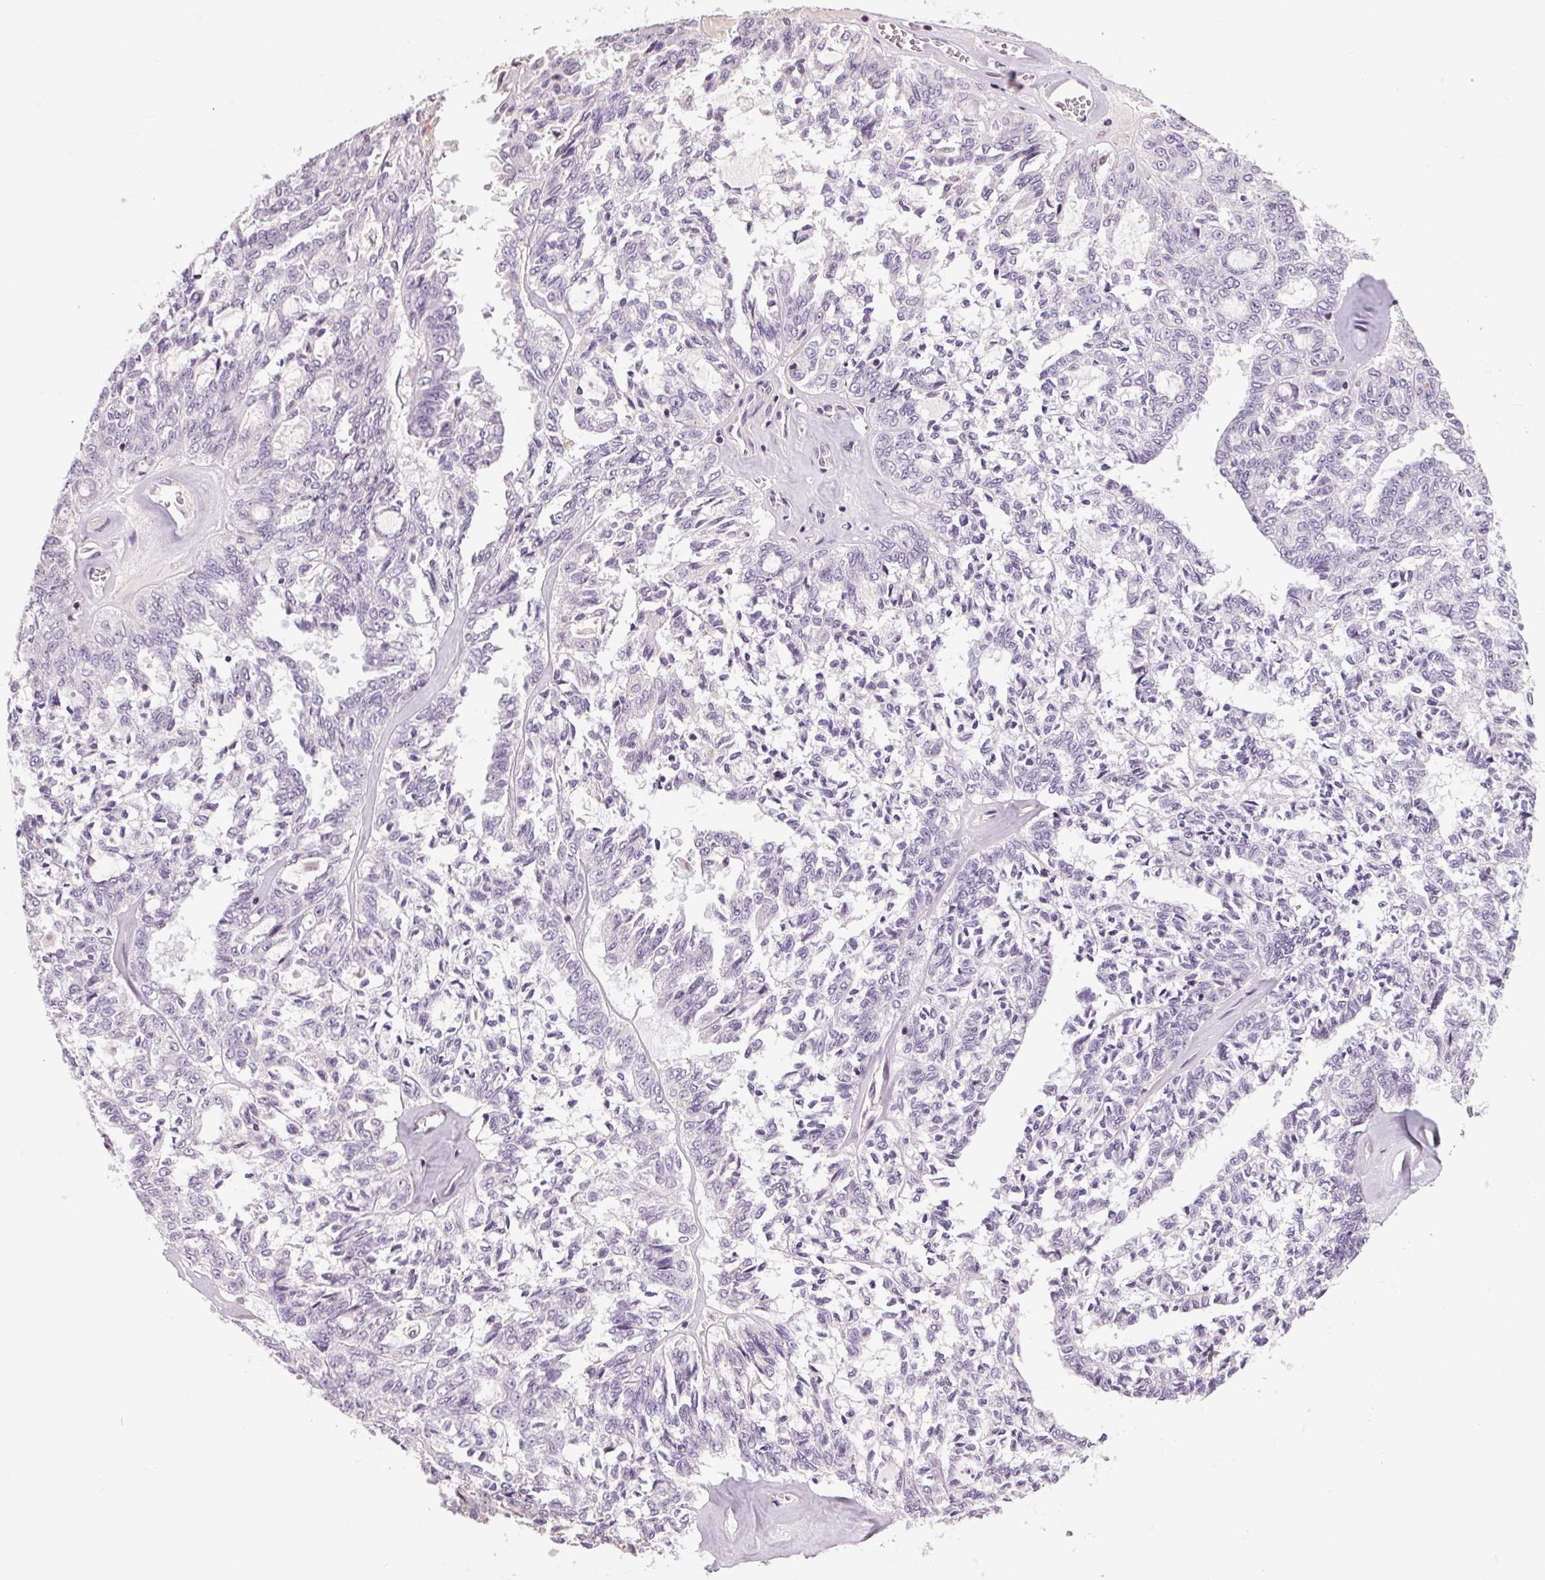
{"staining": {"intensity": "negative", "quantity": "none", "location": "none"}, "tissue": "ovarian cancer", "cell_type": "Tumor cells", "image_type": "cancer", "snomed": [{"axis": "morphology", "description": "Cystadenocarcinoma, serous, NOS"}, {"axis": "topography", "description": "Ovary"}], "caption": "This is an immunohistochemistry photomicrograph of serous cystadenocarcinoma (ovarian). There is no staining in tumor cells.", "gene": "COX6A1", "patient": {"sex": "female", "age": 71}}